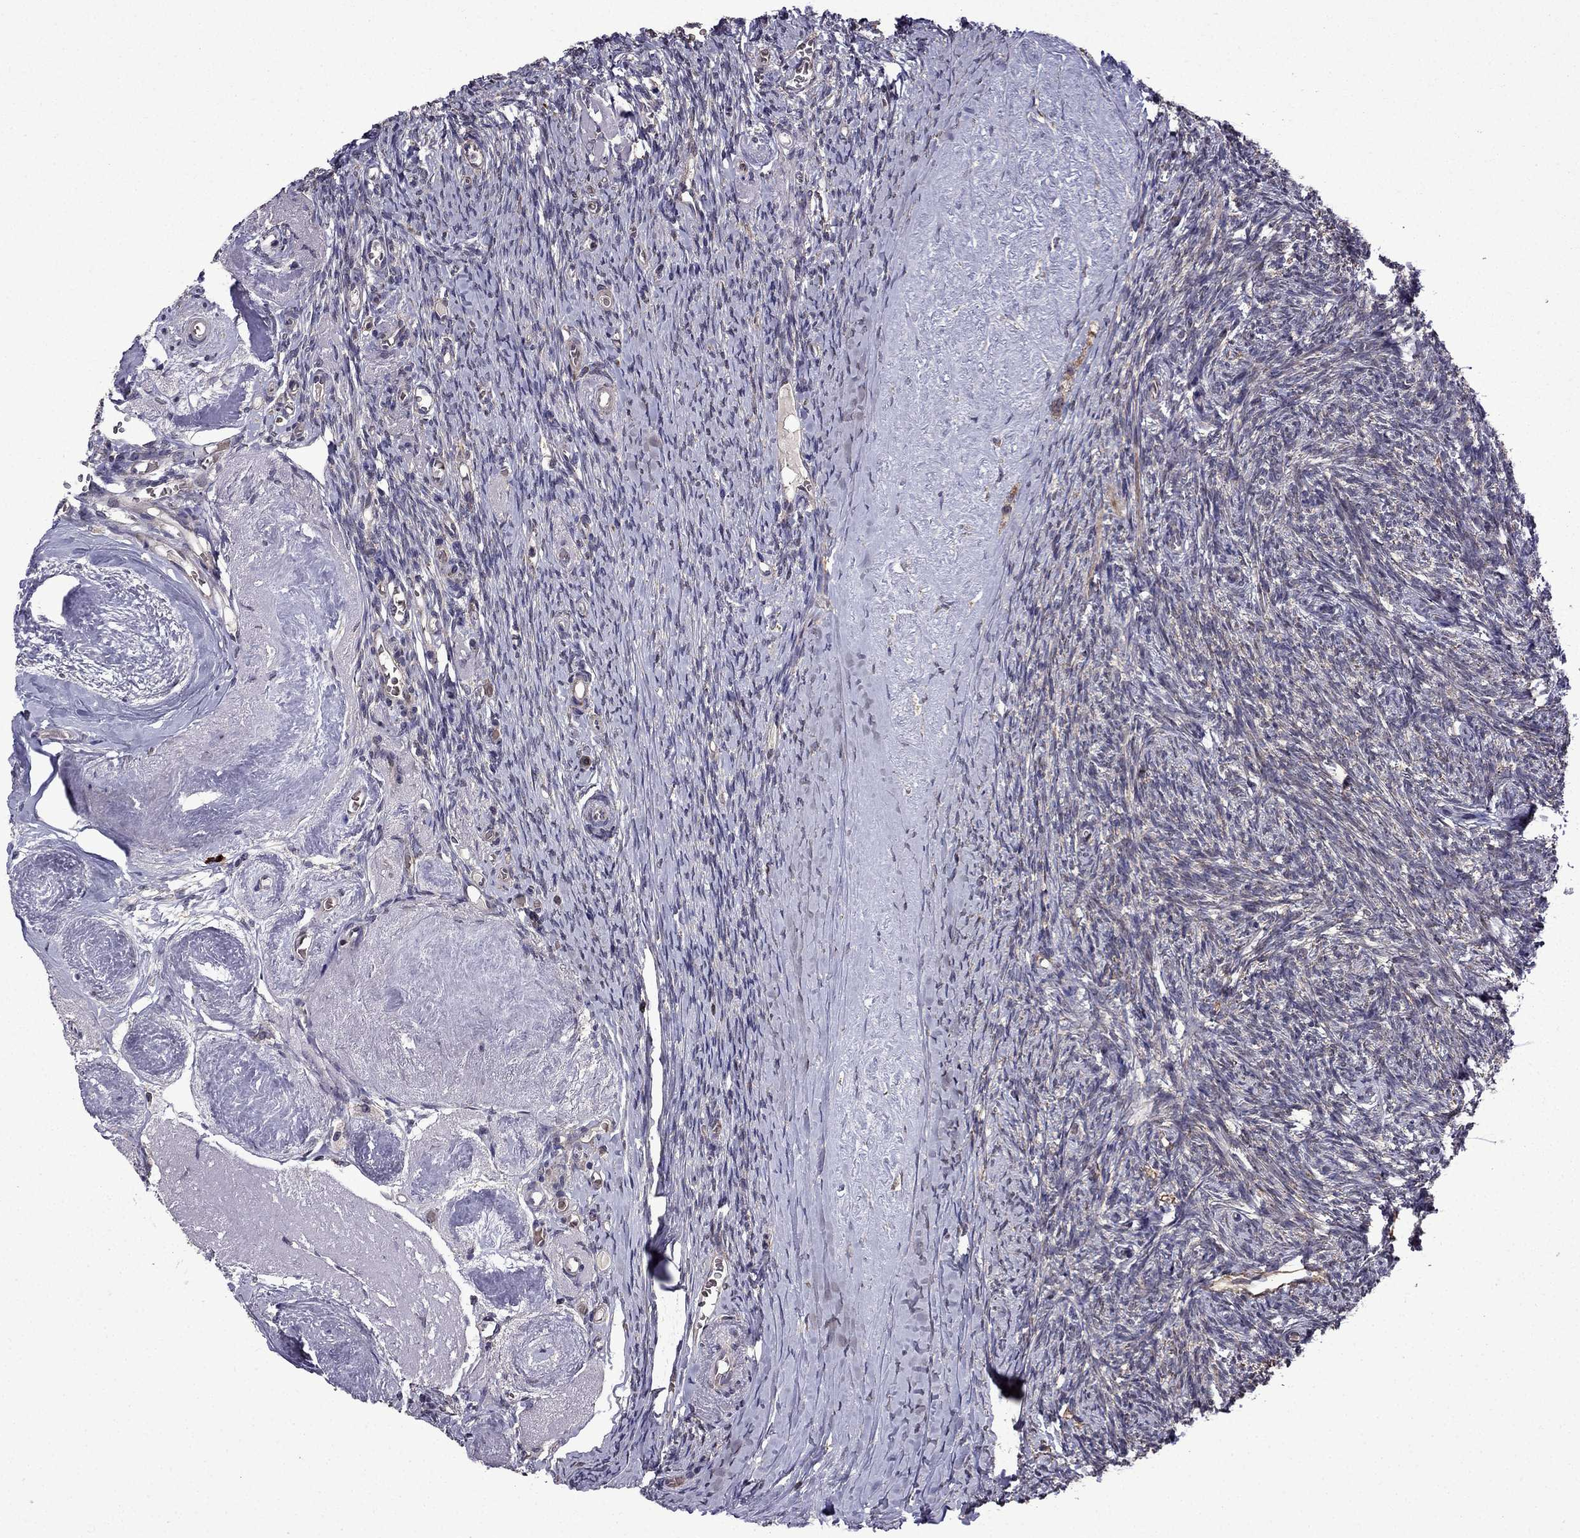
{"staining": {"intensity": "negative", "quantity": "none", "location": "none"}, "tissue": "ovary", "cell_type": "Ovarian stroma cells", "image_type": "normal", "snomed": [{"axis": "morphology", "description": "Normal tissue, NOS"}, {"axis": "topography", "description": "Ovary"}], "caption": "Immunohistochemical staining of benign human ovary shows no significant expression in ovarian stroma cells. The staining is performed using DAB (3,3'-diaminobenzidine) brown chromogen with nuclei counter-stained in using hematoxylin.", "gene": "TAB2", "patient": {"sex": "female", "age": 72}}